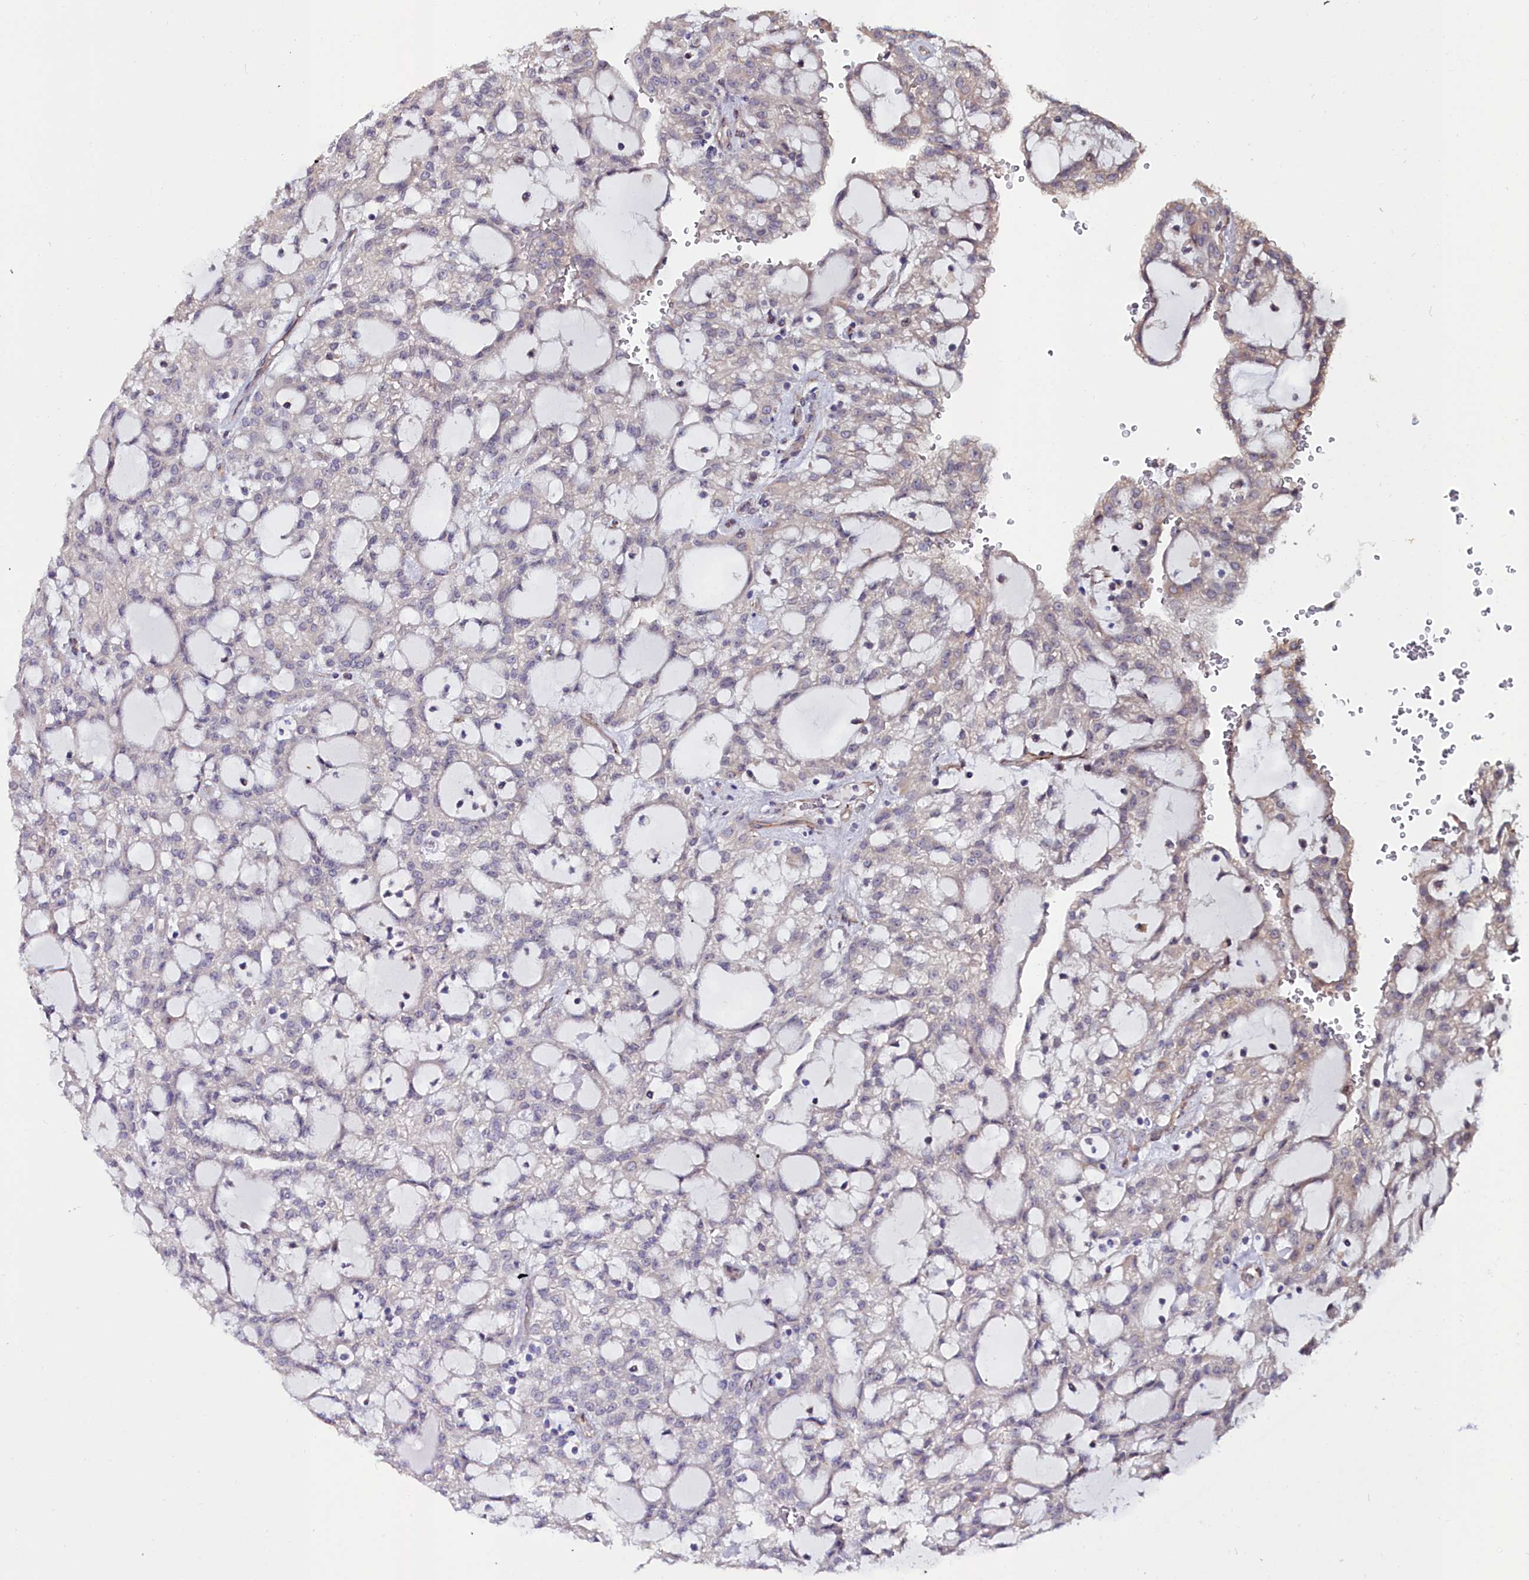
{"staining": {"intensity": "weak", "quantity": "<25%", "location": "cytoplasmic/membranous"}, "tissue": "renal cancer", "cell_type": "Tumor cells", "image_type": "cancer", "snomed": [{"axis": "morphology", "description": "Adenocarcinoma, NOS"}, {"axis": "topography", "description": "Kidney"}], "caption": "Renal adenocarcinoma was stained to show a protein in brown. There is no significant positivity in tumor cells.", "gene": "C4orf19", "patient": {"sex": "male", "age": 63}}